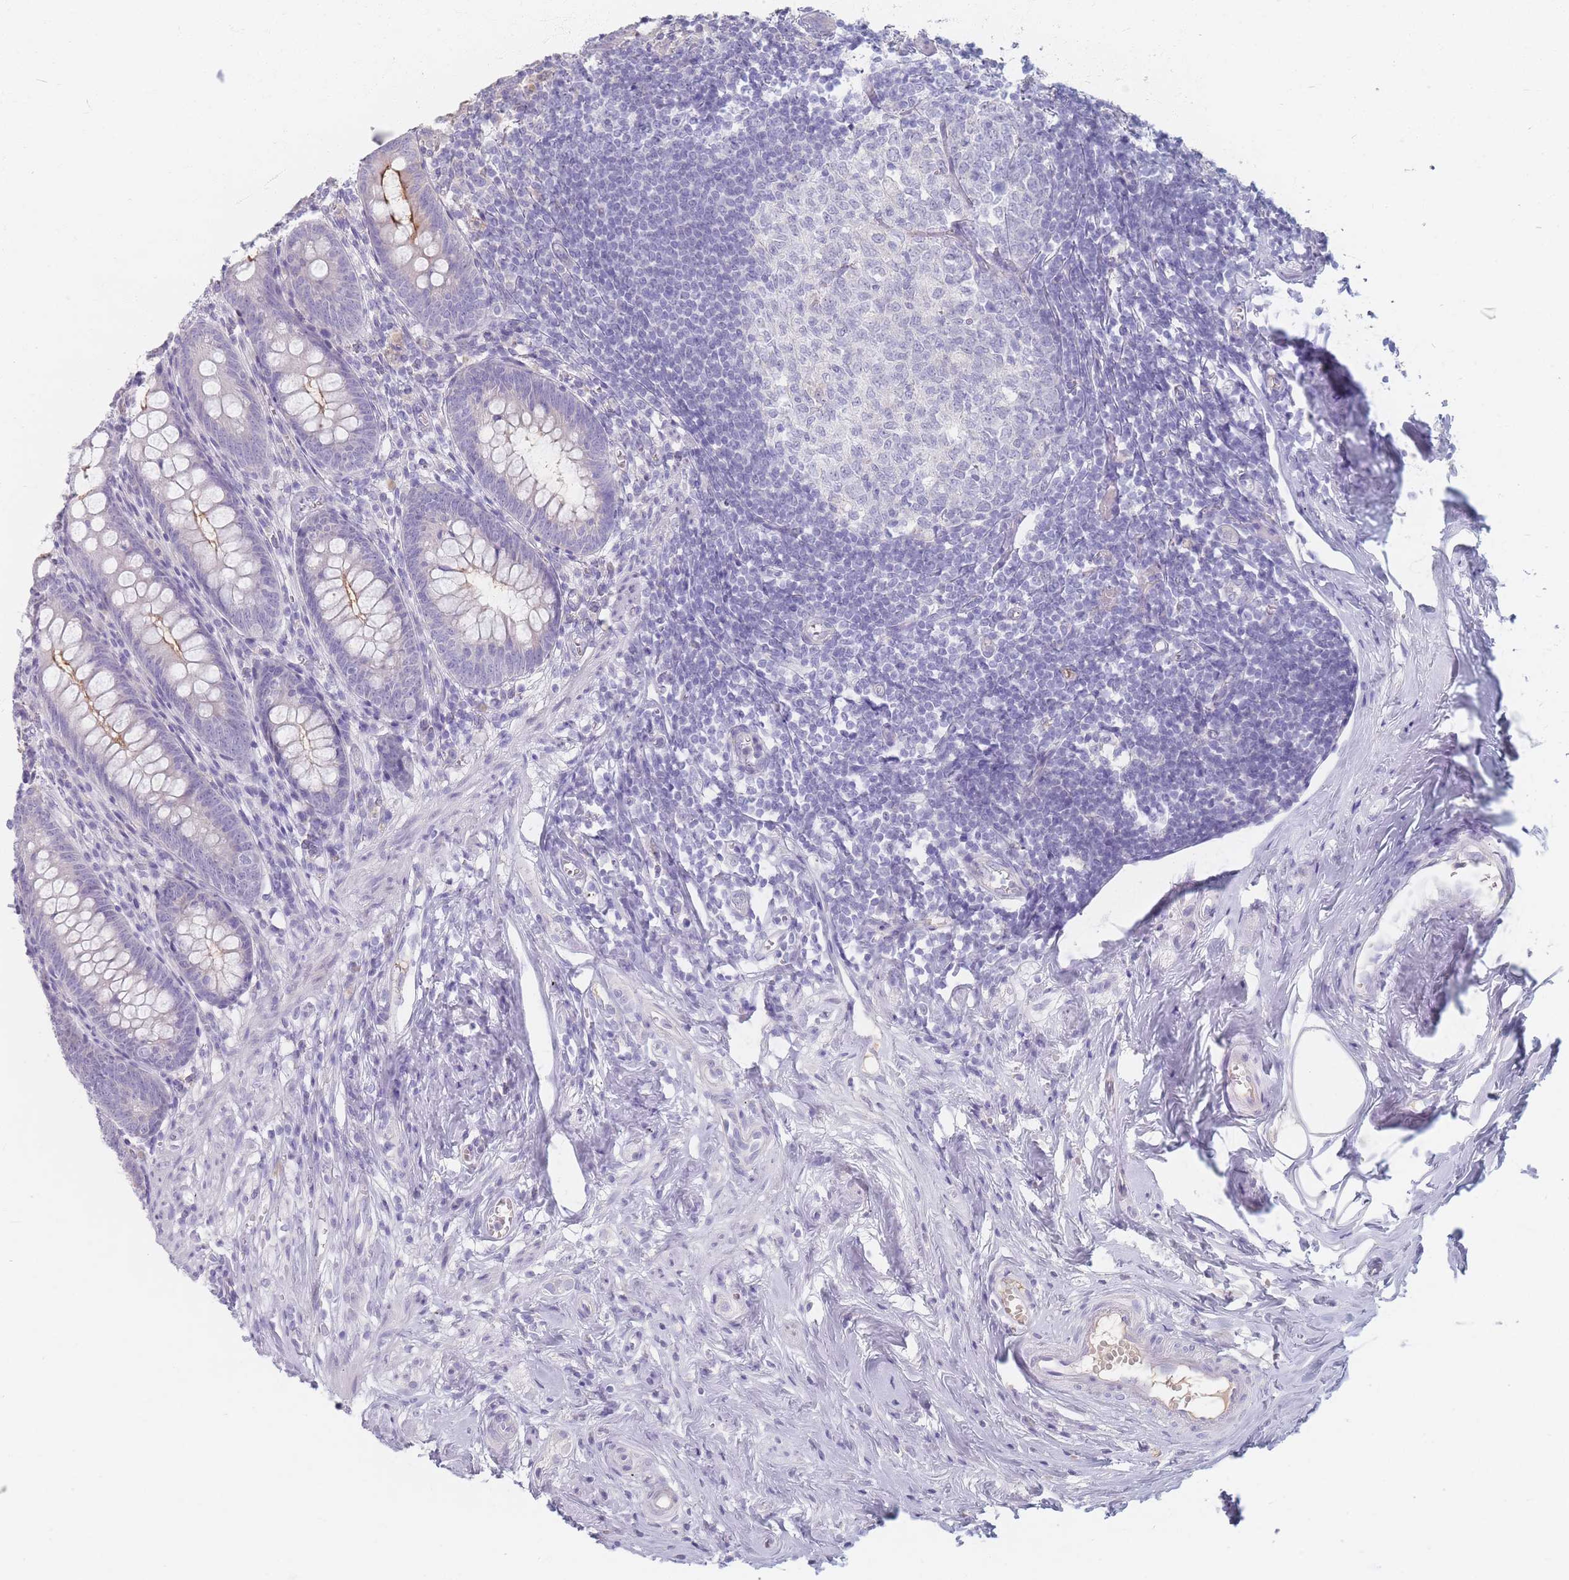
{"staining": {"intensity": "negative", "quantity": "none", "location": "none"}, "tissue": "appendix", "cell_type": "Glandular cells", "image_type": "normal", "snomed": [{"axis": "morphology", "description": "Normal tissue, NOS"}, {"axis": "topography", "description": "Appendix"}], "caption": "Micrograph shows no protein staining in glandular cells of unremarkable appendix.", "gene": "PIGM", "patient": {"sex": "female", "age": 51}}